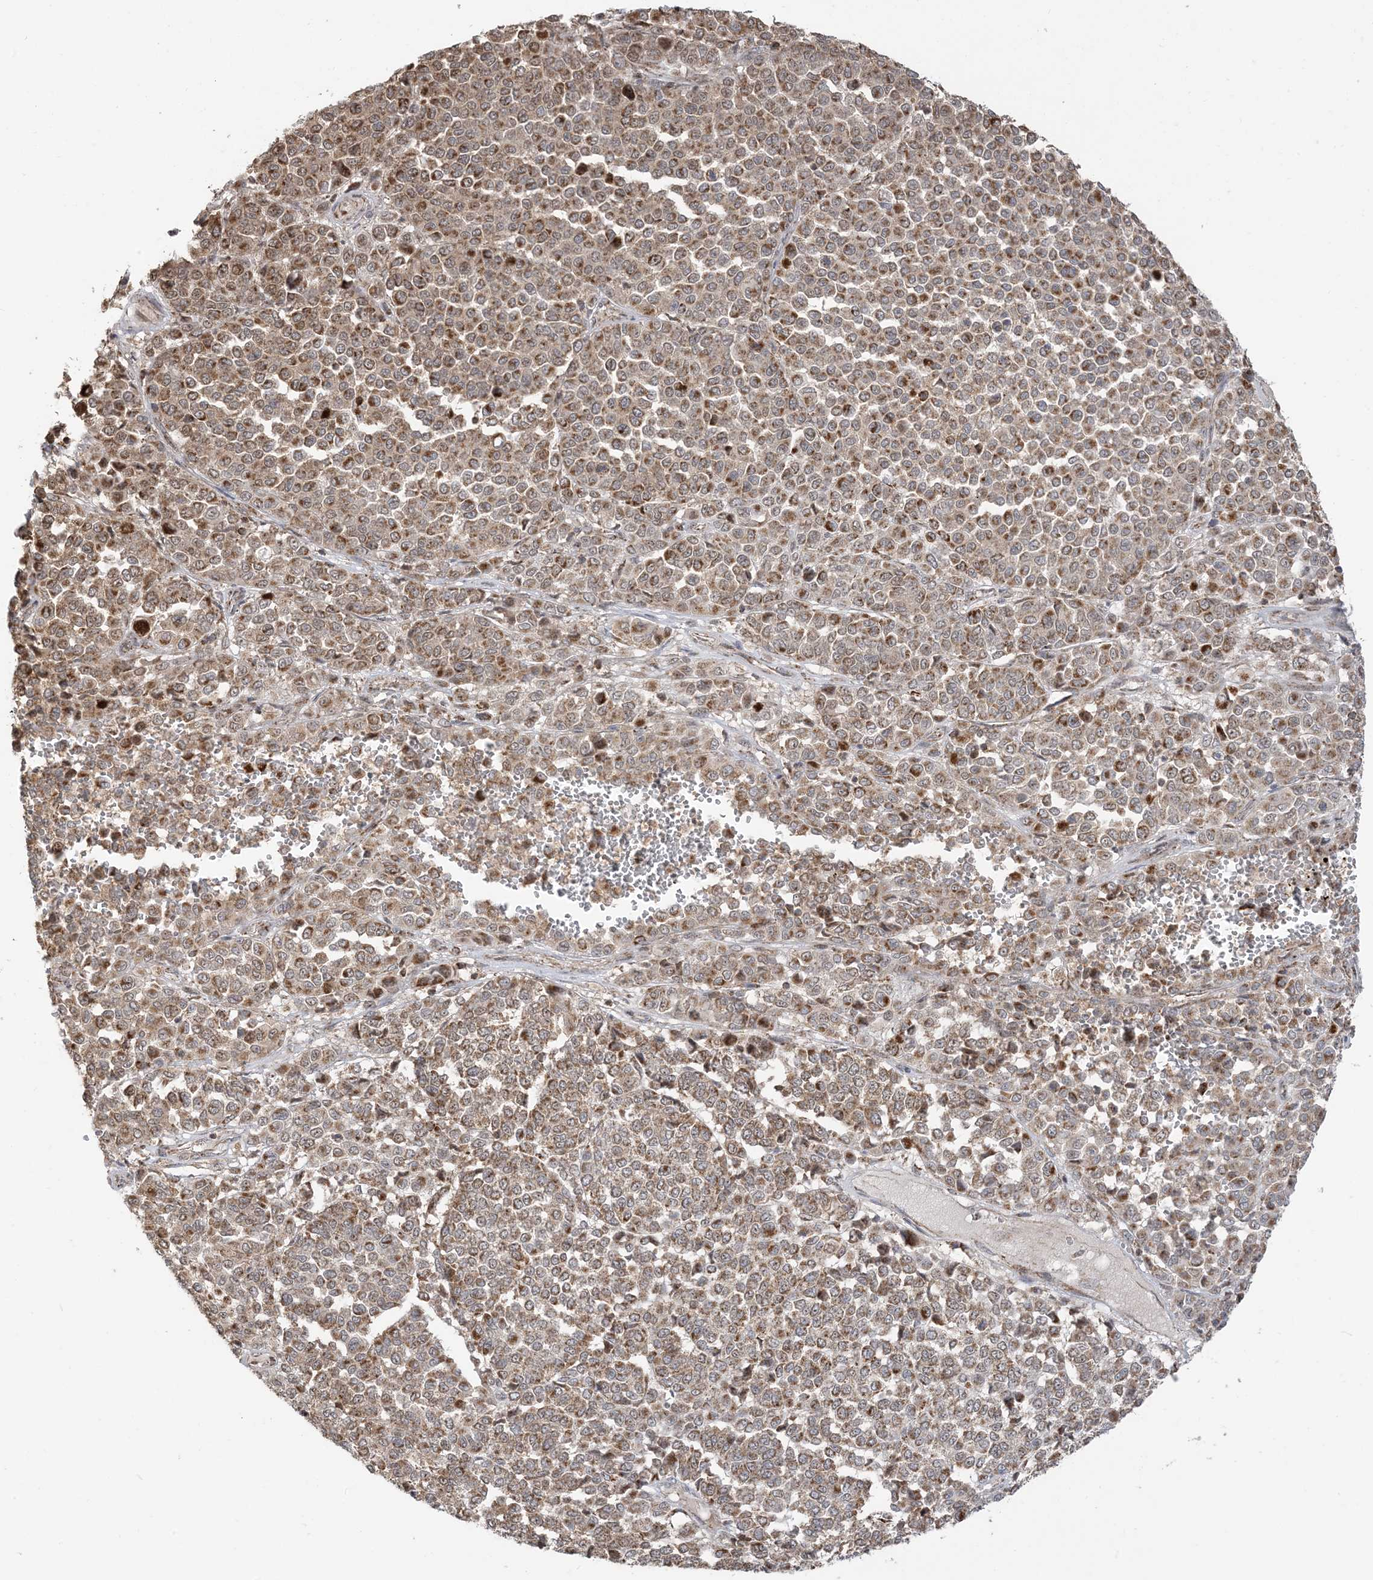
{"staining": {"intensity": "moderate", "quantity": ">75%", "location": "cytoplasmic/membranous"}, "tissue": "melanoma", "cell_type": "Tumor cells", "image_type": "cancer", "snomed": [{"axis": "morphology", "description": "Malignant melanoma, Metastatic site"}, {"axis": "topography", "description": "Pancreas"}], "caption": "Tumor cells exhibit moderate cytoplasmic/membranous staining in about >75% of cells in melanoma. Using DAB (brown) and hematoxylin (blue) stains, captured at high magnification using brightfield microscopy.", "gene": "MAPKBP1", "patient": {"sex": "female", "age": 30}}